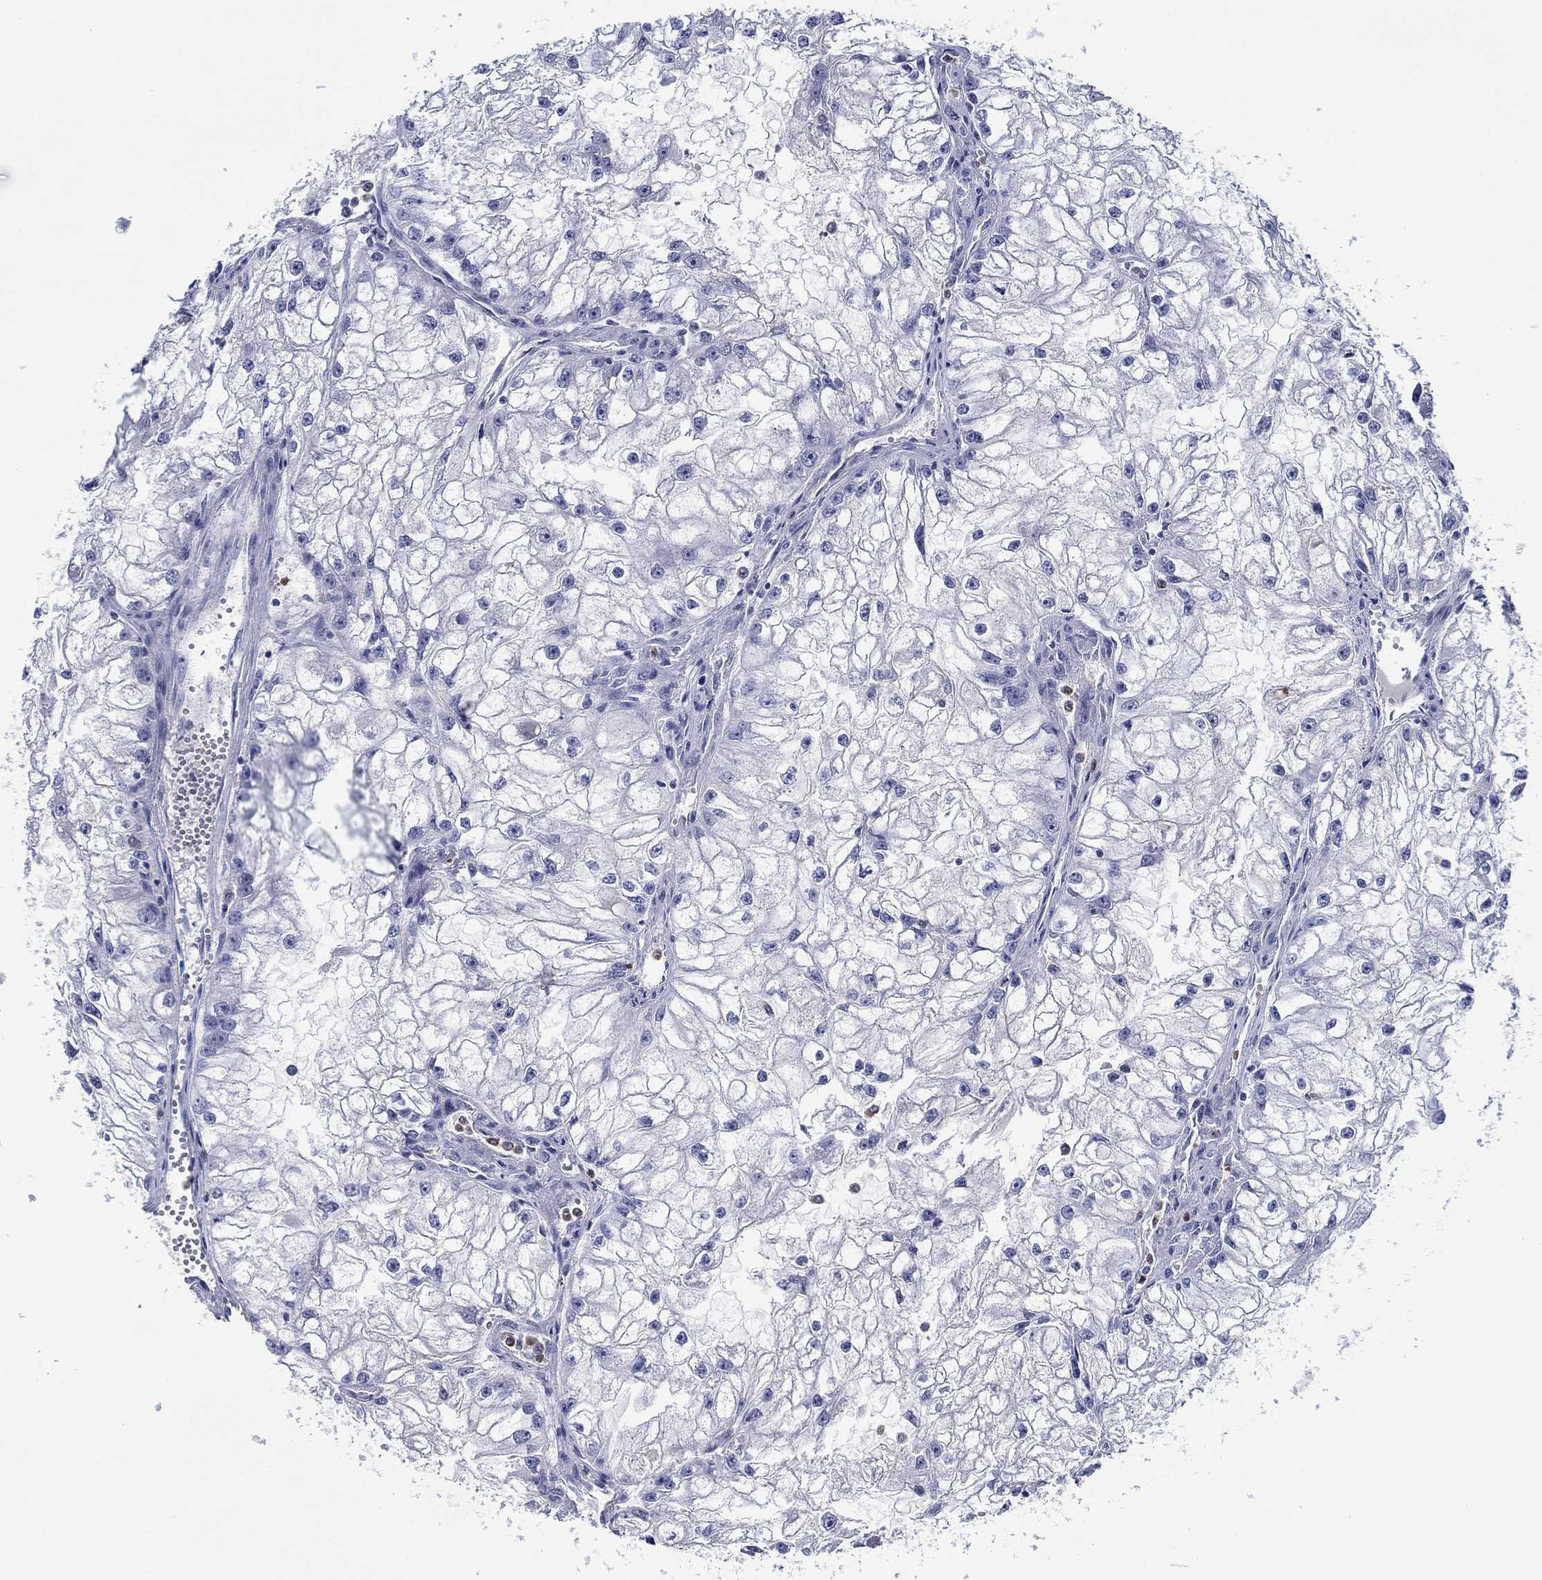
{"staining": {"intensity": "negative", "quantity": "none", "location": "none"}, "tissue": "renal cancer", "cell_type": "Tumor cells", "image_type": "cancer", "snomed": [{"axis": "morphology", "description": "Adenocarcinoma, NOS"}, {"axis": "topography", "description": "Kidney"}], "caption": "IHC image of renal cancer stained for a protein (brown), which demonstrates no staining in tumor cells. The staining was performed using DAB (3,3'-diaminobenzidine) to visualize the protein expression in brown, while the nuclei were stained in blue with hematoxylin (Magnification: 20x).", "gene": "EPX", "patient": {"sex": "male", "age": 59}}